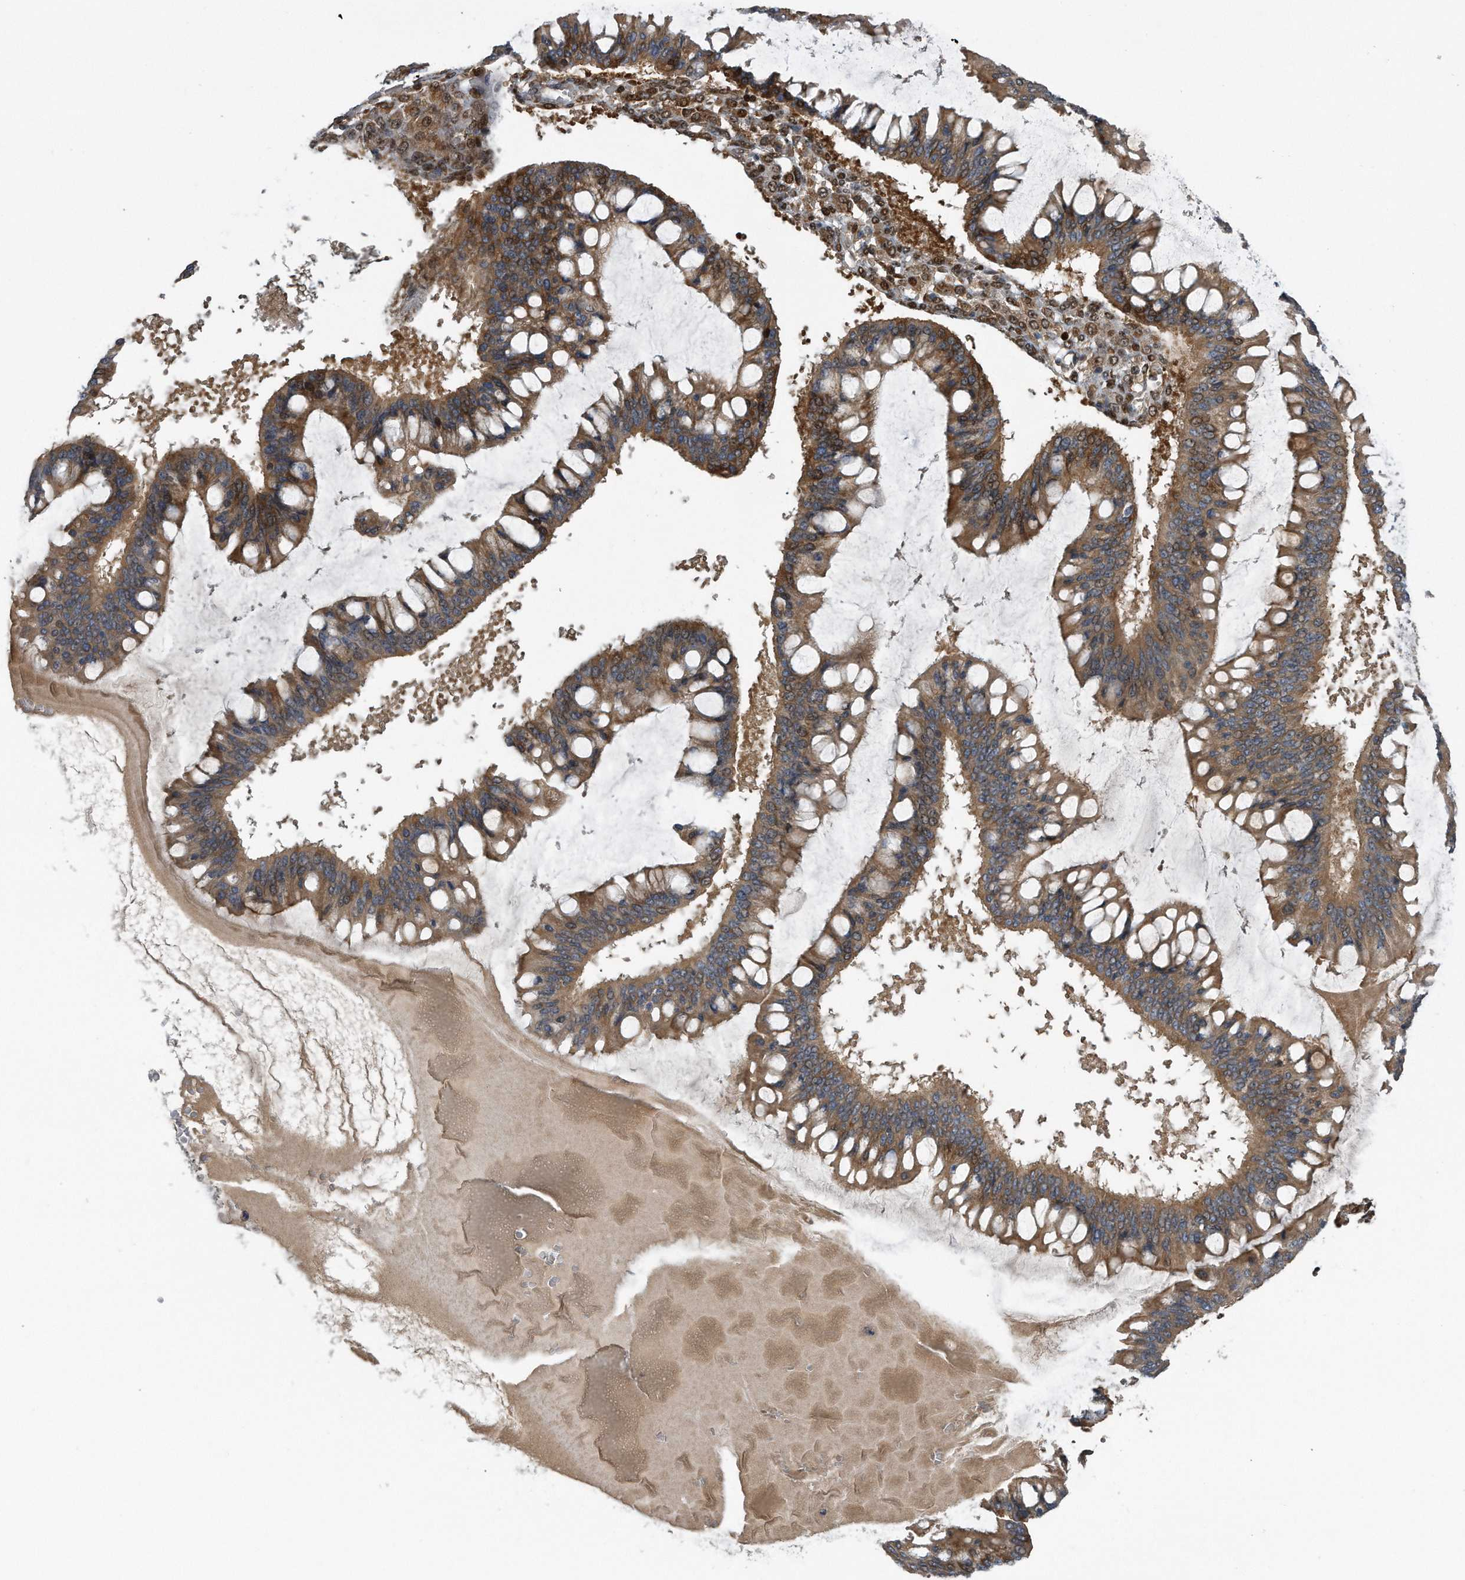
{"staining": {"intensity": "moderate", "quantity": ">75%", "location": "cytoplasmic/membranous,nuclear"}, "tissue": "ovarian cancer", "cell_type": "Tumor cells", "image_type": "cancer", "snomed": [{"axis": "morphology", "description": "Cystadenocarcinoma, mucinous, NOS"}, {"axis": "topography", "description": "Ovary"}], "caption": "Tumor cells show medium levels of moderate cytoplasmic/membranous and nuclear staining in approximately >75% of cells in ovarian mucinous cystadenocarcinoma. (Stains: DAB (3,3'-diaminobenzidine) in brown, nuclei in blue, Microscopy: brightfield microscopy at high magnification).", "gene": "ZNF79", "patient": {"sex": "female", "age": 73}}